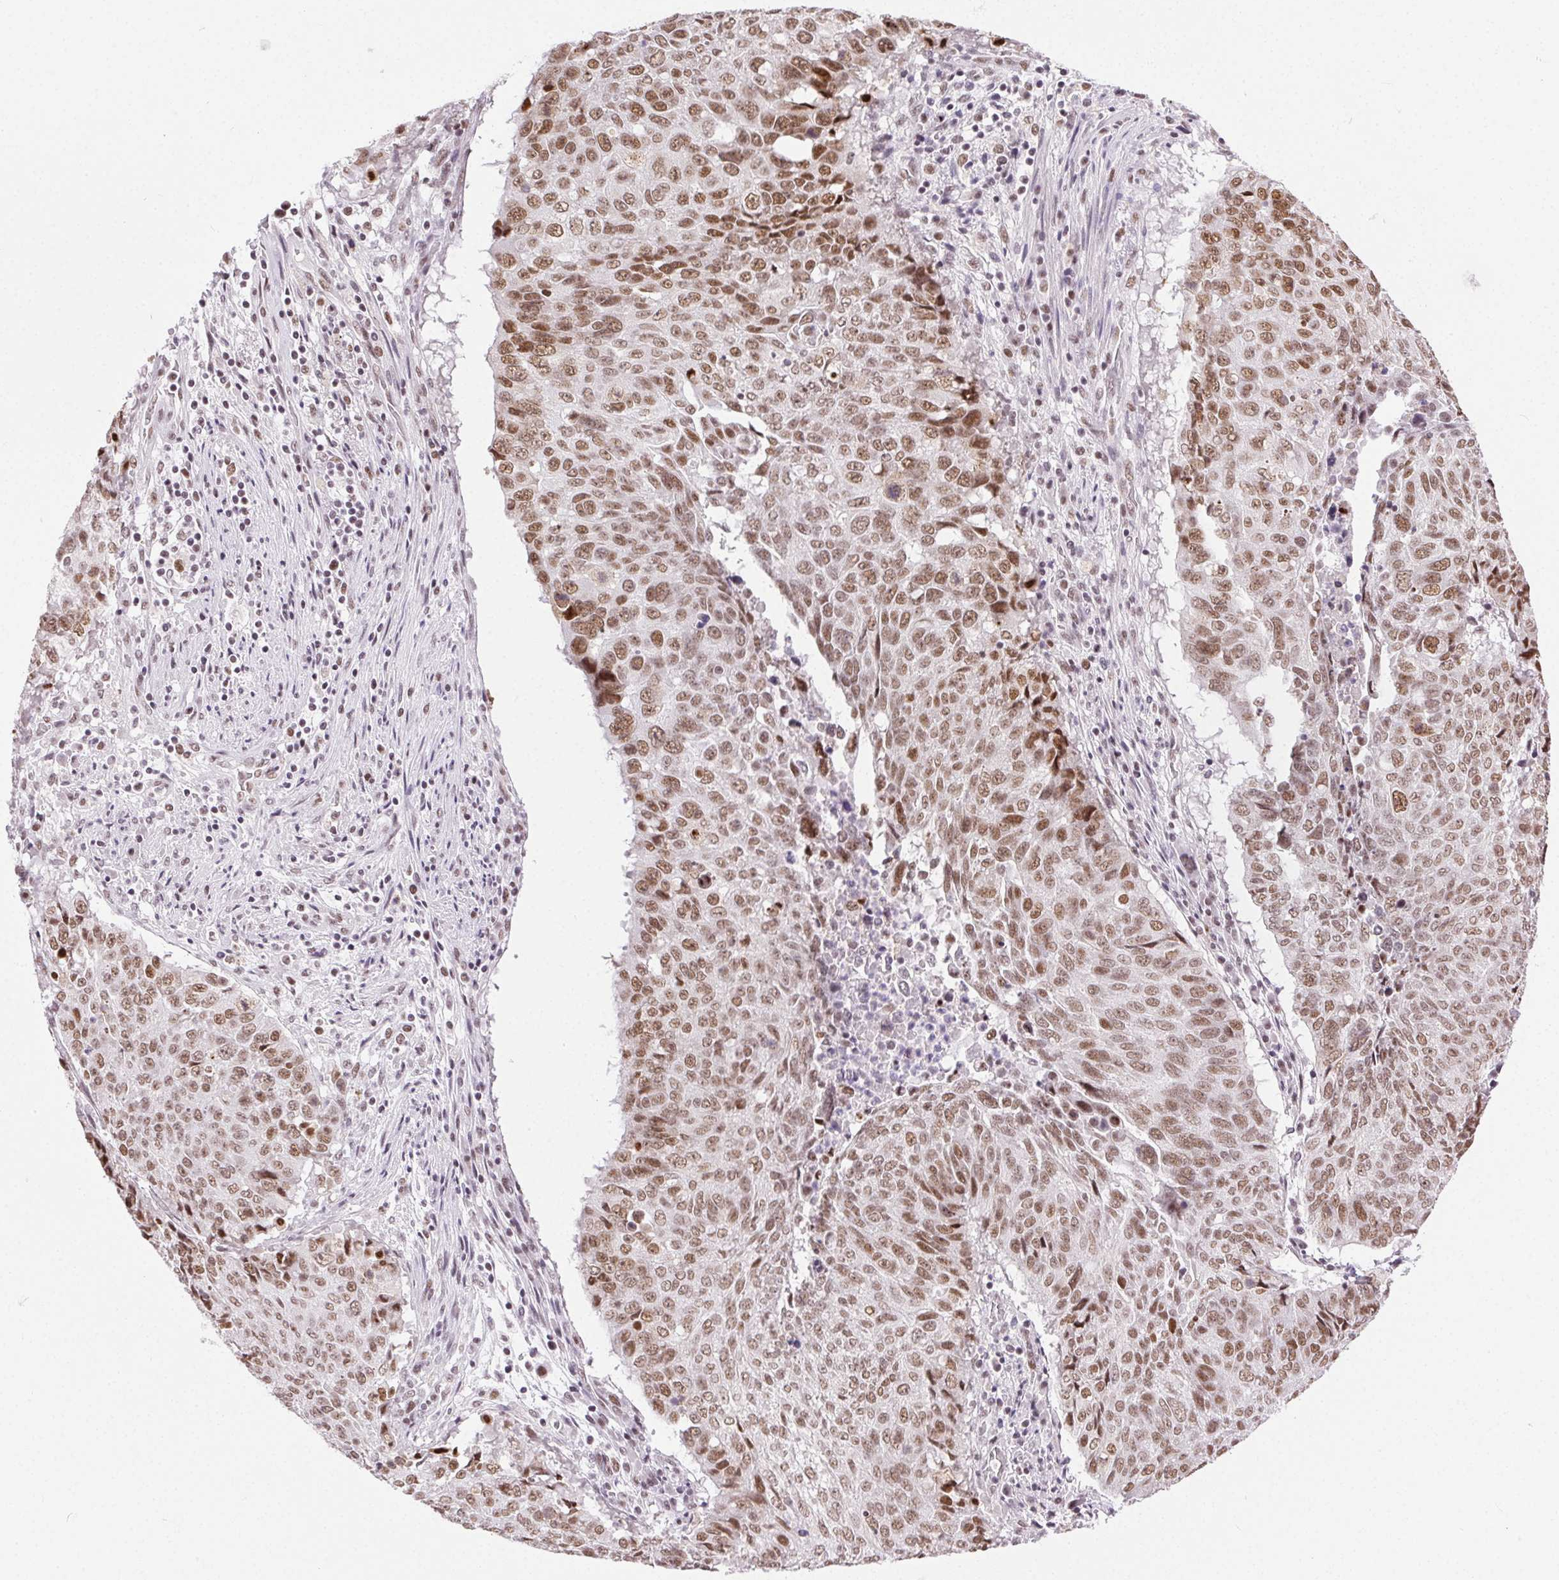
{"staining": {"intensity": "moderate", "quantity": ">75%", "location": "nuclear"}, "tissue": "lung cancer", "cell_type": "Tumor cells", "image_type": "cancer", "snomed": [{"axis": "morphology", "description": "Normal tissue, NOS"}, {"axis": "morphology", "description": "Squamous cell carcinoma, NOS"}, {"axis": "topography", "description": "Bronchus"}, {"axis": "topography", "description": "Lung"}], "caption": "Lung cancer (squamous cell carcinoma) was stained to show a protein in brown. There is medium levels of moderate nuclear positivity in approximately >75% of tumor cells.", "gene": "TRA2B", "patient": {"sex": "male", "age": 64}}